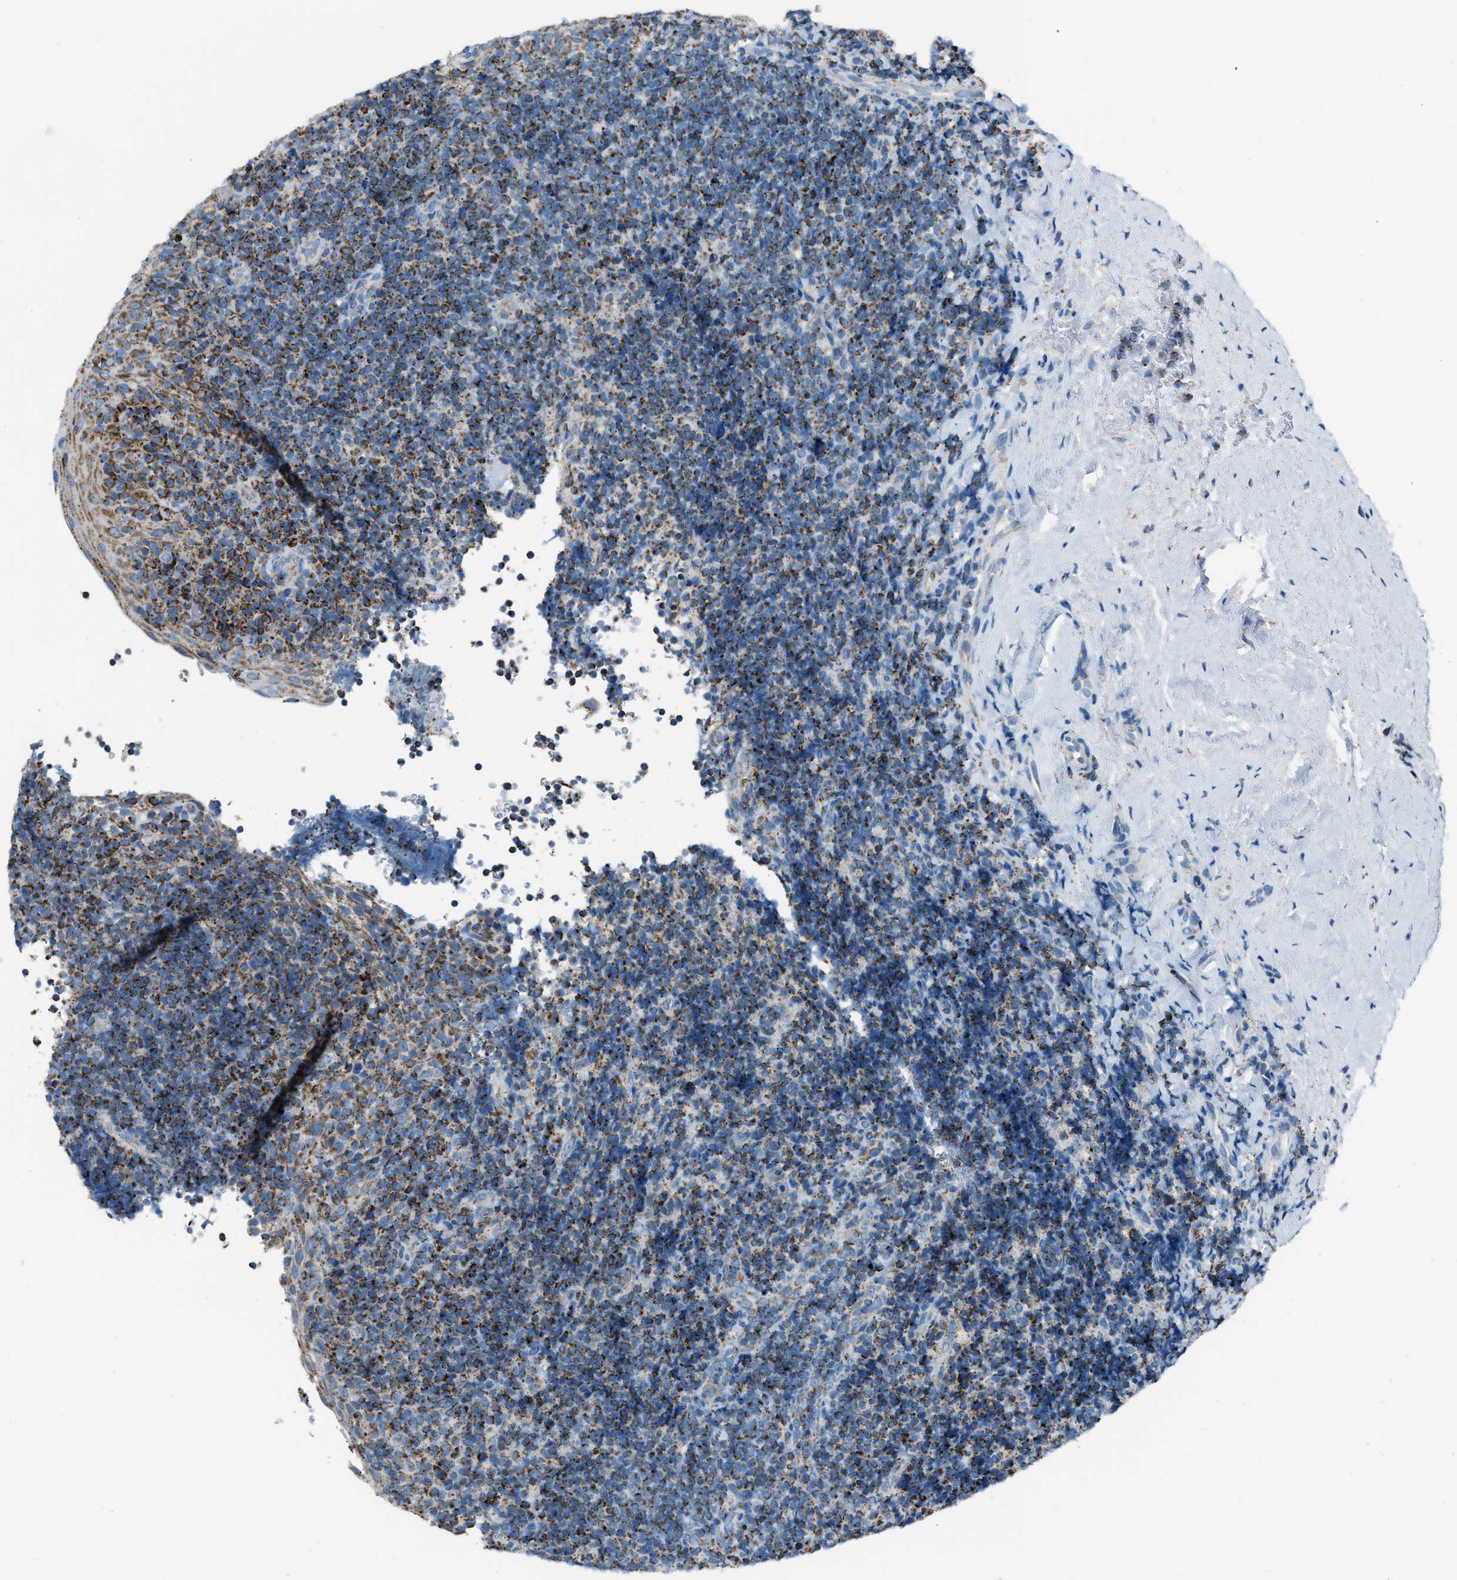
{"staining": {"intensity": "moderate", "quantity": ">75%", "location": "cytoplasmic/membranous"}, "tissue": "tonsil", "cell_type": "Germinal center cells", "image_type": "normal", "snomed": [{"axis": "morphology", "description": "Normal tissue, NOS"}, {"axis": "topography", "description": "Tonsil"}], "caption": "Immunohistochemical staining of benign tonsil displays moderate cytoplasmic/membranous protein expression in approximately >75% of germinal center cells.", "gene": "MDH2", "patient": {"sex": "male", "age": 37}}